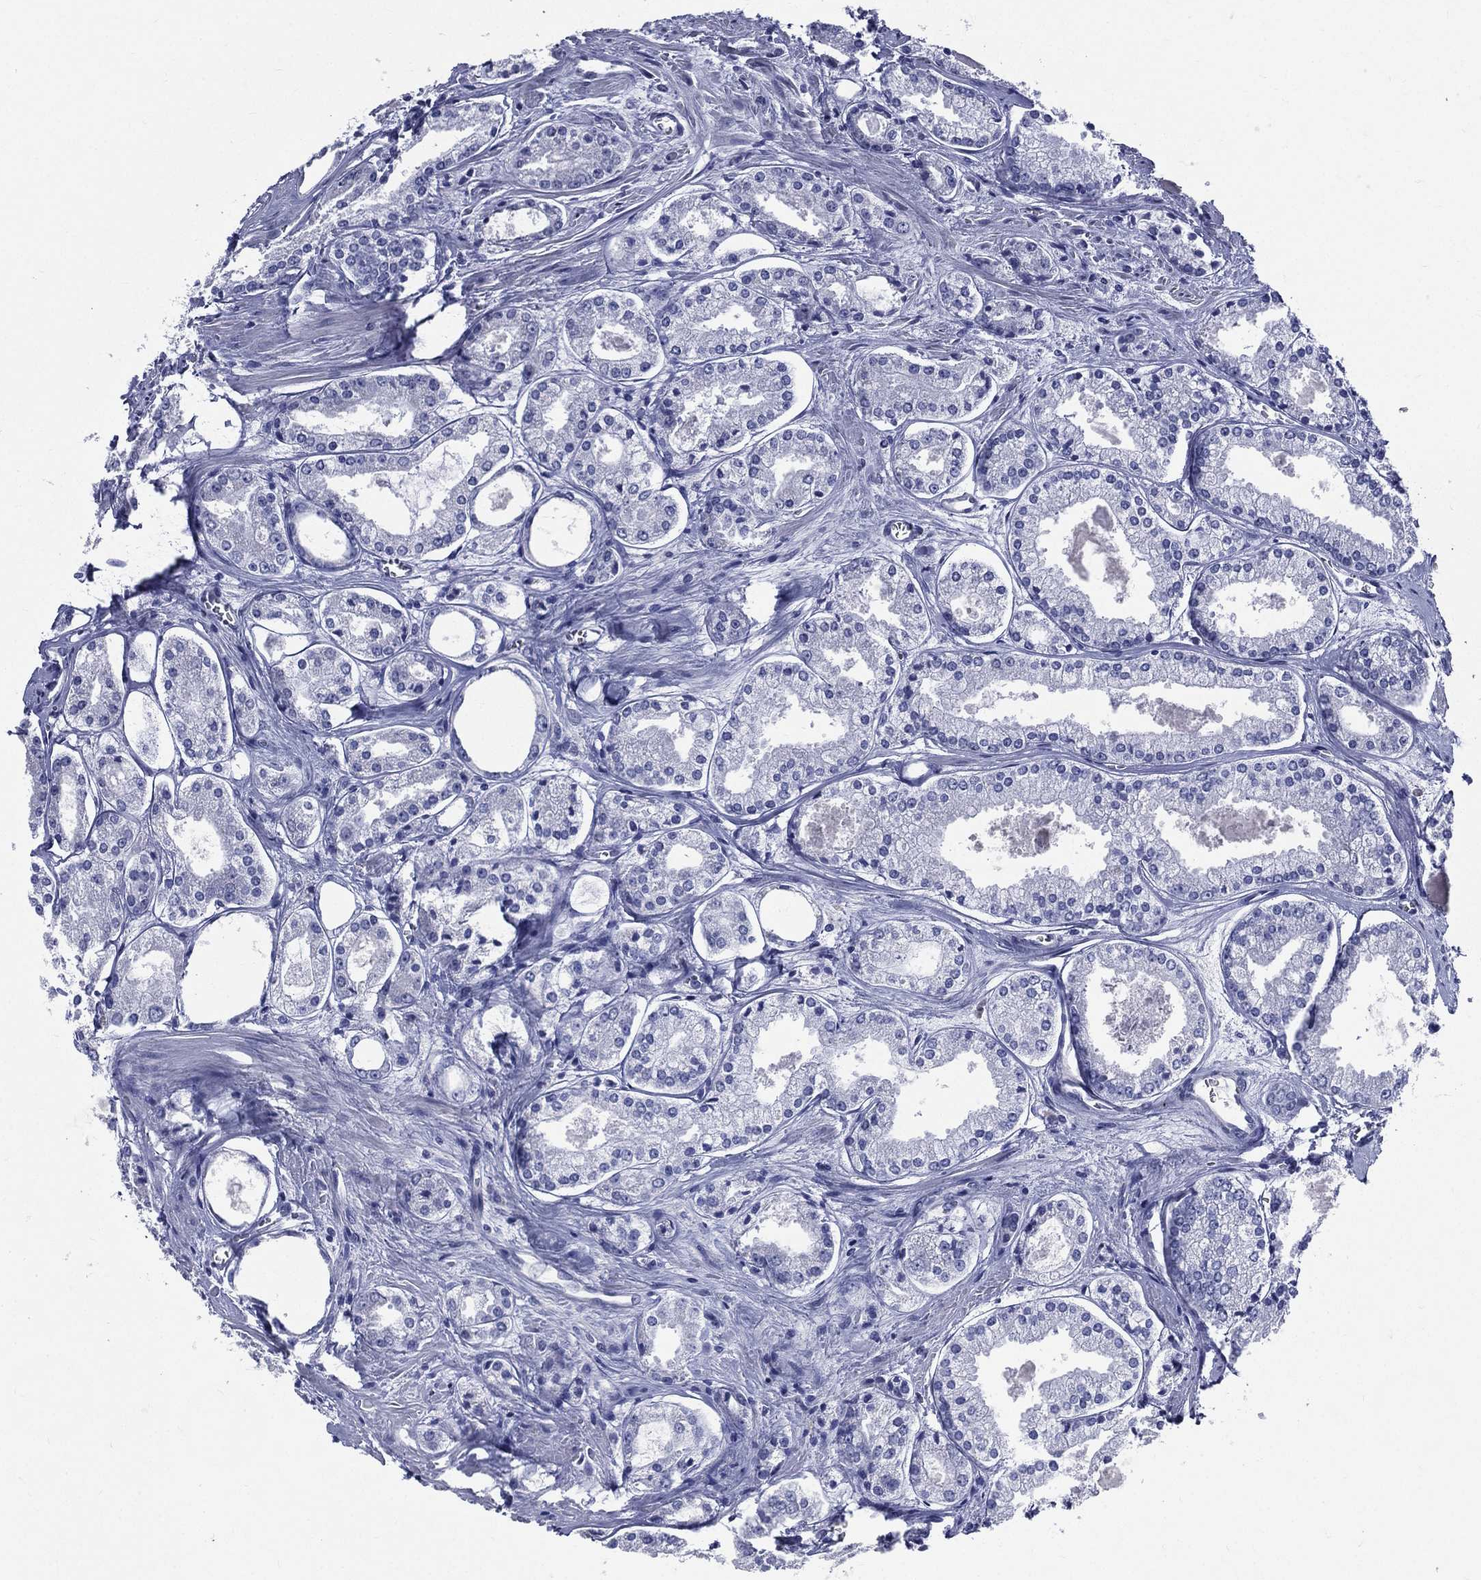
{"staining": {"intensity": "negative", "quantity": "none", "location": "none"}, "tissue": "prostate cancer", "cell_type": "Tumor cells", "image_type": "cancer", "snomed": [{"axis": "morphology", "description": "Adenocarcinoma, NOS"}, {"axis": "topography", "description": "Prostate"}], "caption": "DAB (3,3'-diaminobenzidine) immunohistochemical staining of prostate cancer demonstrates no significant positivity in tumor cells. (DAB immunohistochemistry with hematoxylin counter stain).", "gene": "DPYS", "patient": {"sex": "male", "age": 72}}